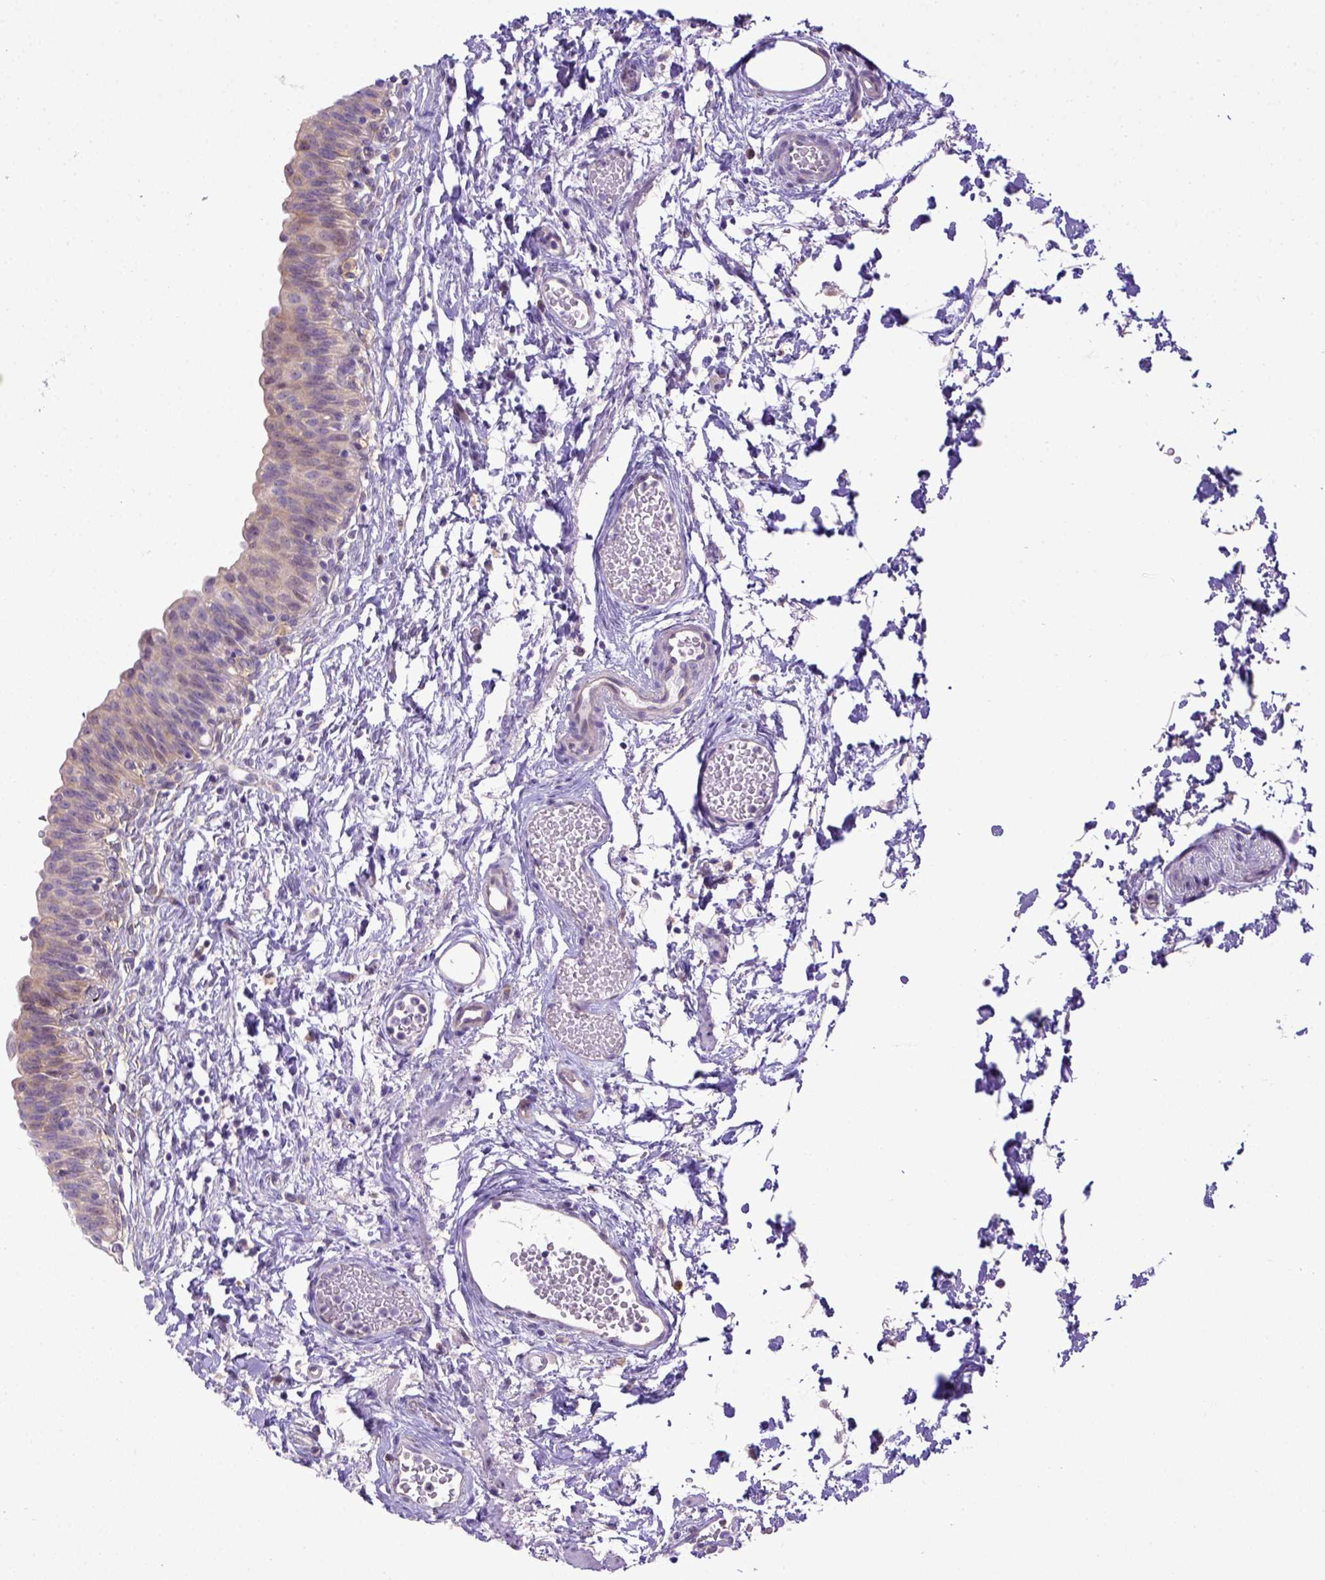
{"staining": {"intensity": "weak", "quantity": "<25%", "location": "cytoplasmic/membranous"}, "tissue": "urinary bladder", "cell_type": "Urothelial cells", "image_type": "normal", "snomed": [{"axis": "morphology", "description": "Normal tissue, NOS"}, {"axis": "topography", "description": "Urinary bladder"}], "caption": "This is an IHC image of unremarkable human urinary bladder. There is no positivity in urothelial cells.", "gene": "CD40", "patient": {"sex": "male", "age": 56}}